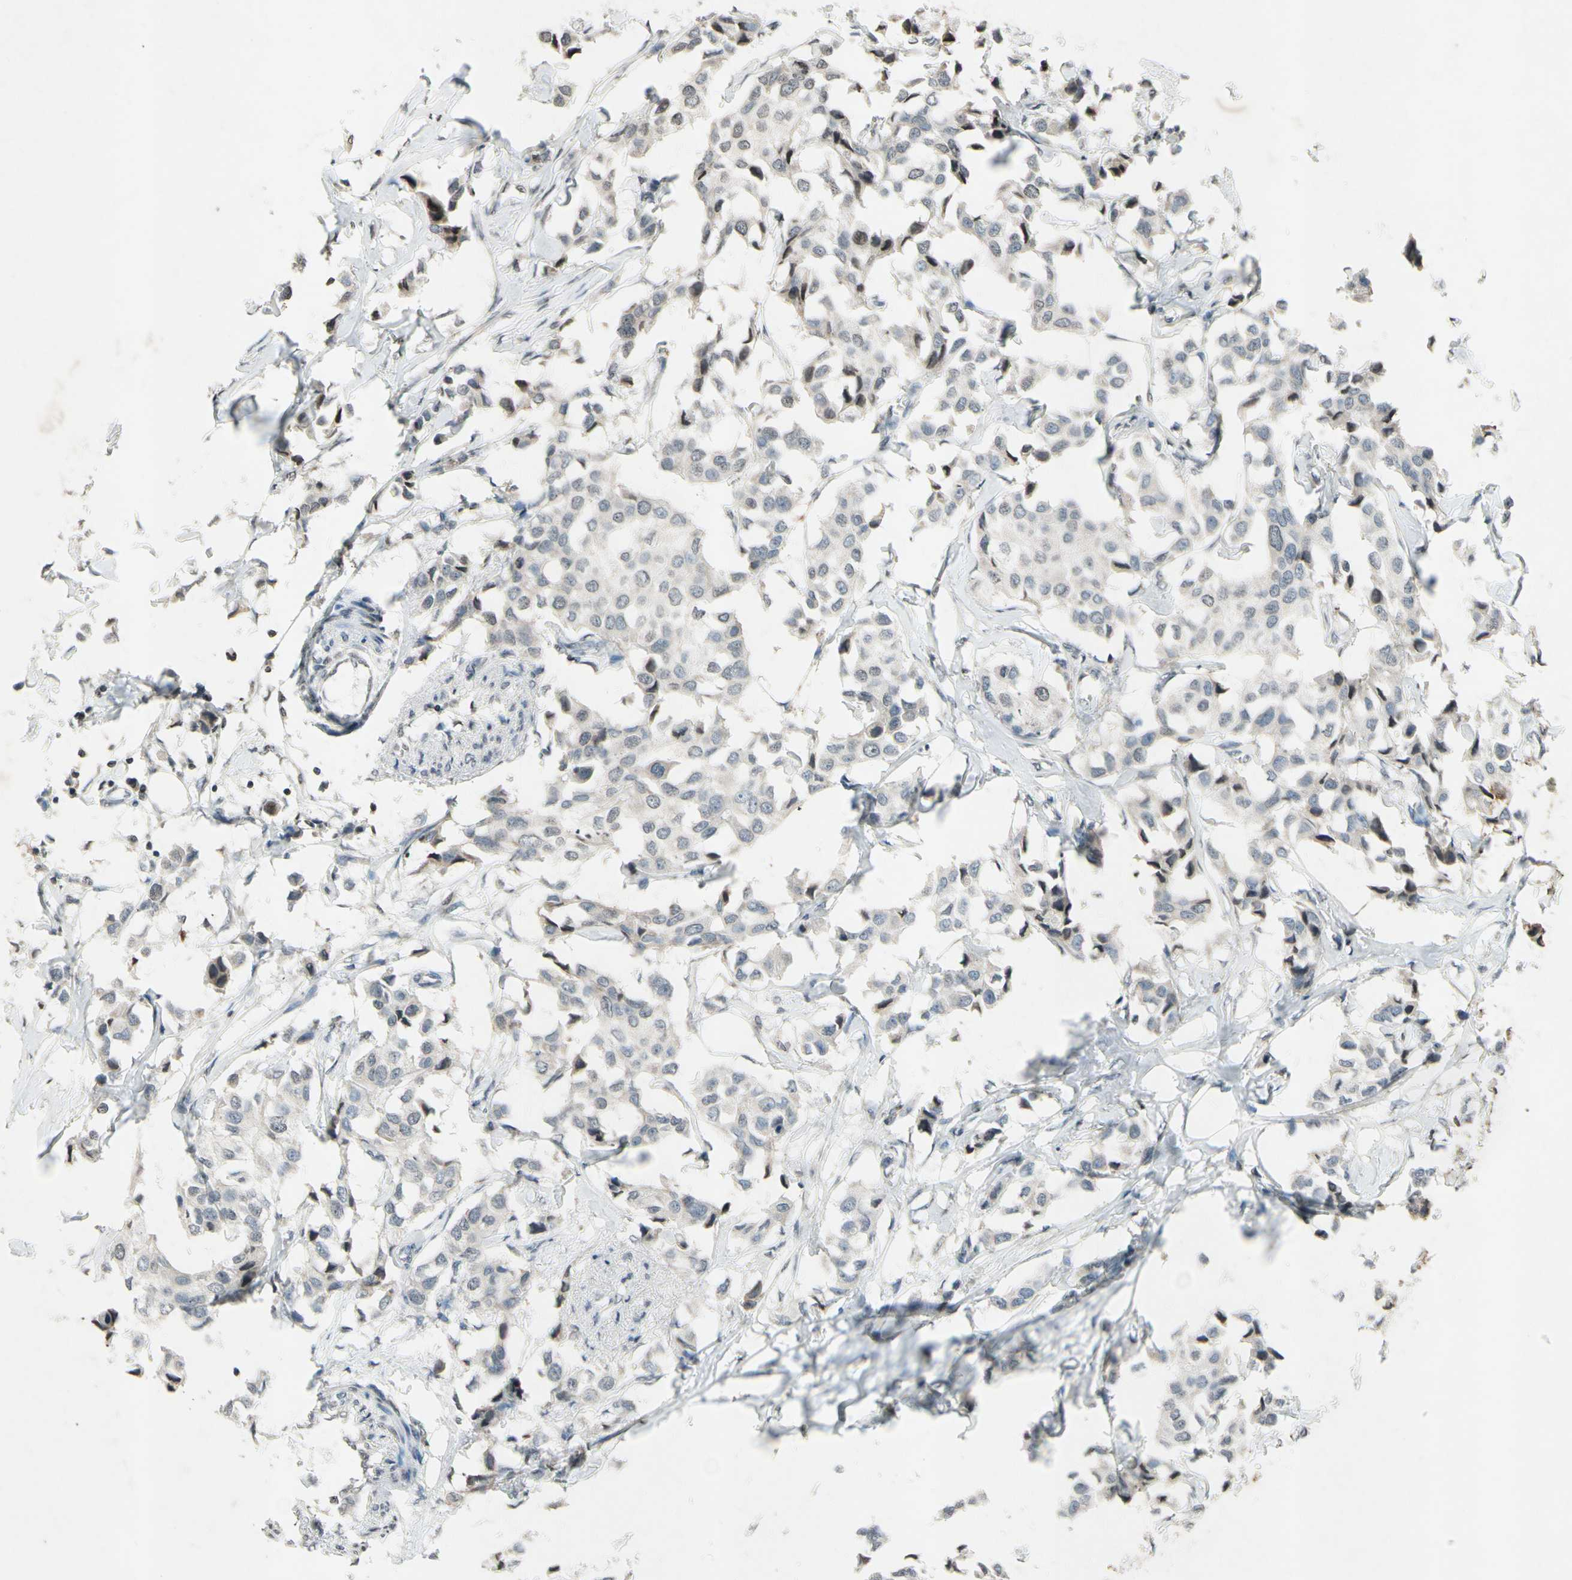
{"staining": {"intensity": "weak", "quantity": "25%-75%", "location": "cytoplasmic/membranous"}, "tissue": "breast cancer", "cell_type": "Tumor cells", "image_type": "cancer", "snomed": [{"axis": "morphology", "description": "Duct carcinoma"}, {"axis": "topography", "description": "Breast"}], "caption": "Breast invasive ductal carcinoma stained for a protein (brown) exhibits weak cytoplasmic/membranous positive staining in approximately 25%-75% of tumor cells.", "gene": "CLDN11", "patient": {"sex": "female", "age": 80}}